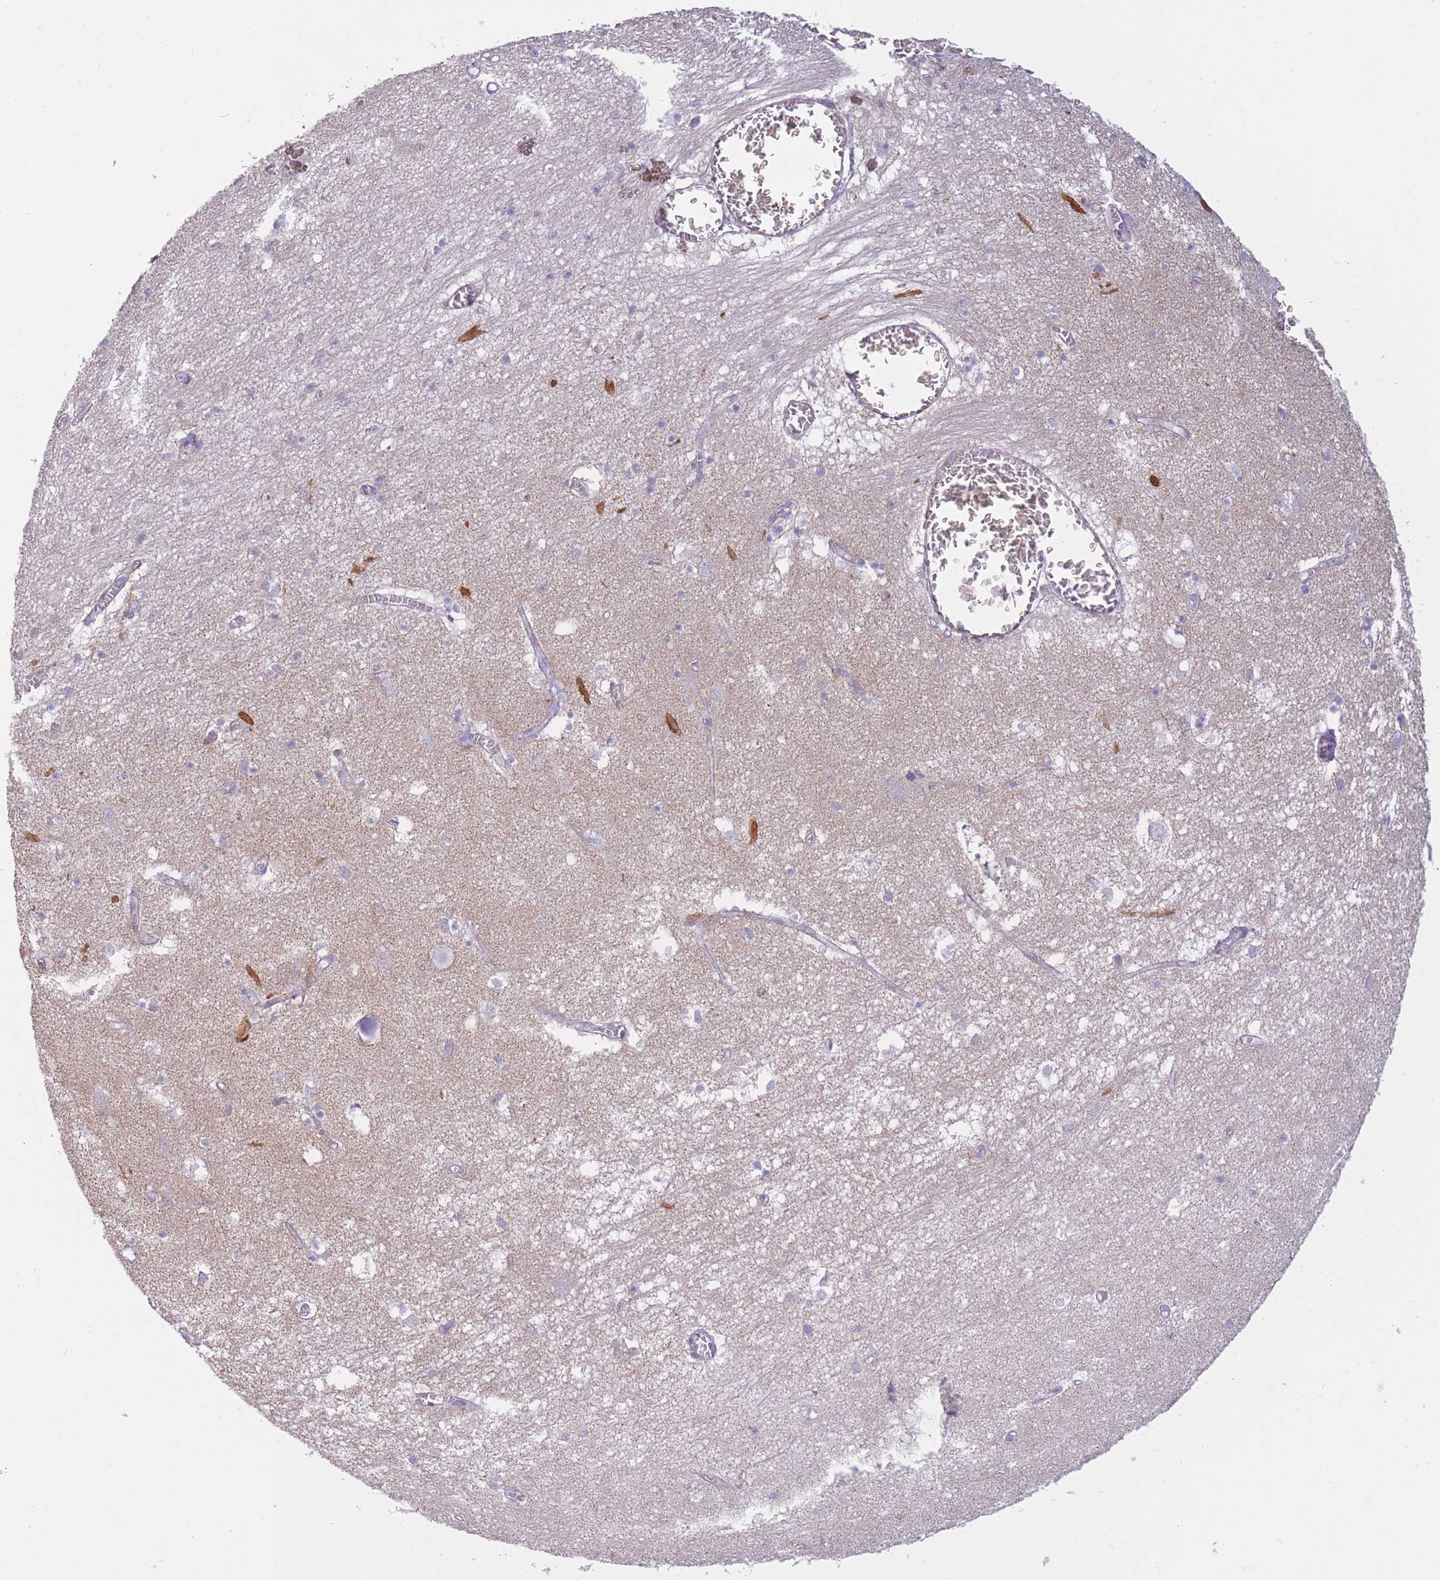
{"staining": {"intensity": "negative", "quantity": "none", "location": "none"}, "tissue": "hippocampus", "cell_type": "Glial cells", "image_type": "normal", "snomed": [{"axis": "morphology", "description": "Normal tissue, NOS"}, {"axis": "topography", "description": "Hippocampus"}], "caption": "High power microscopy micrograph of an IHC photomicrograph of unremarkable hippocampus, revealing no significant staining in glial cells. Brightfield microscopy of immunohistochemistry (IHC) stained with DAB (3,3'-diaminobenzidine) (brown) and hematoxylin (blue), captured at high magnification.", "gene": "PDHA1", "patient": {"sex": "female", "age": 64}}